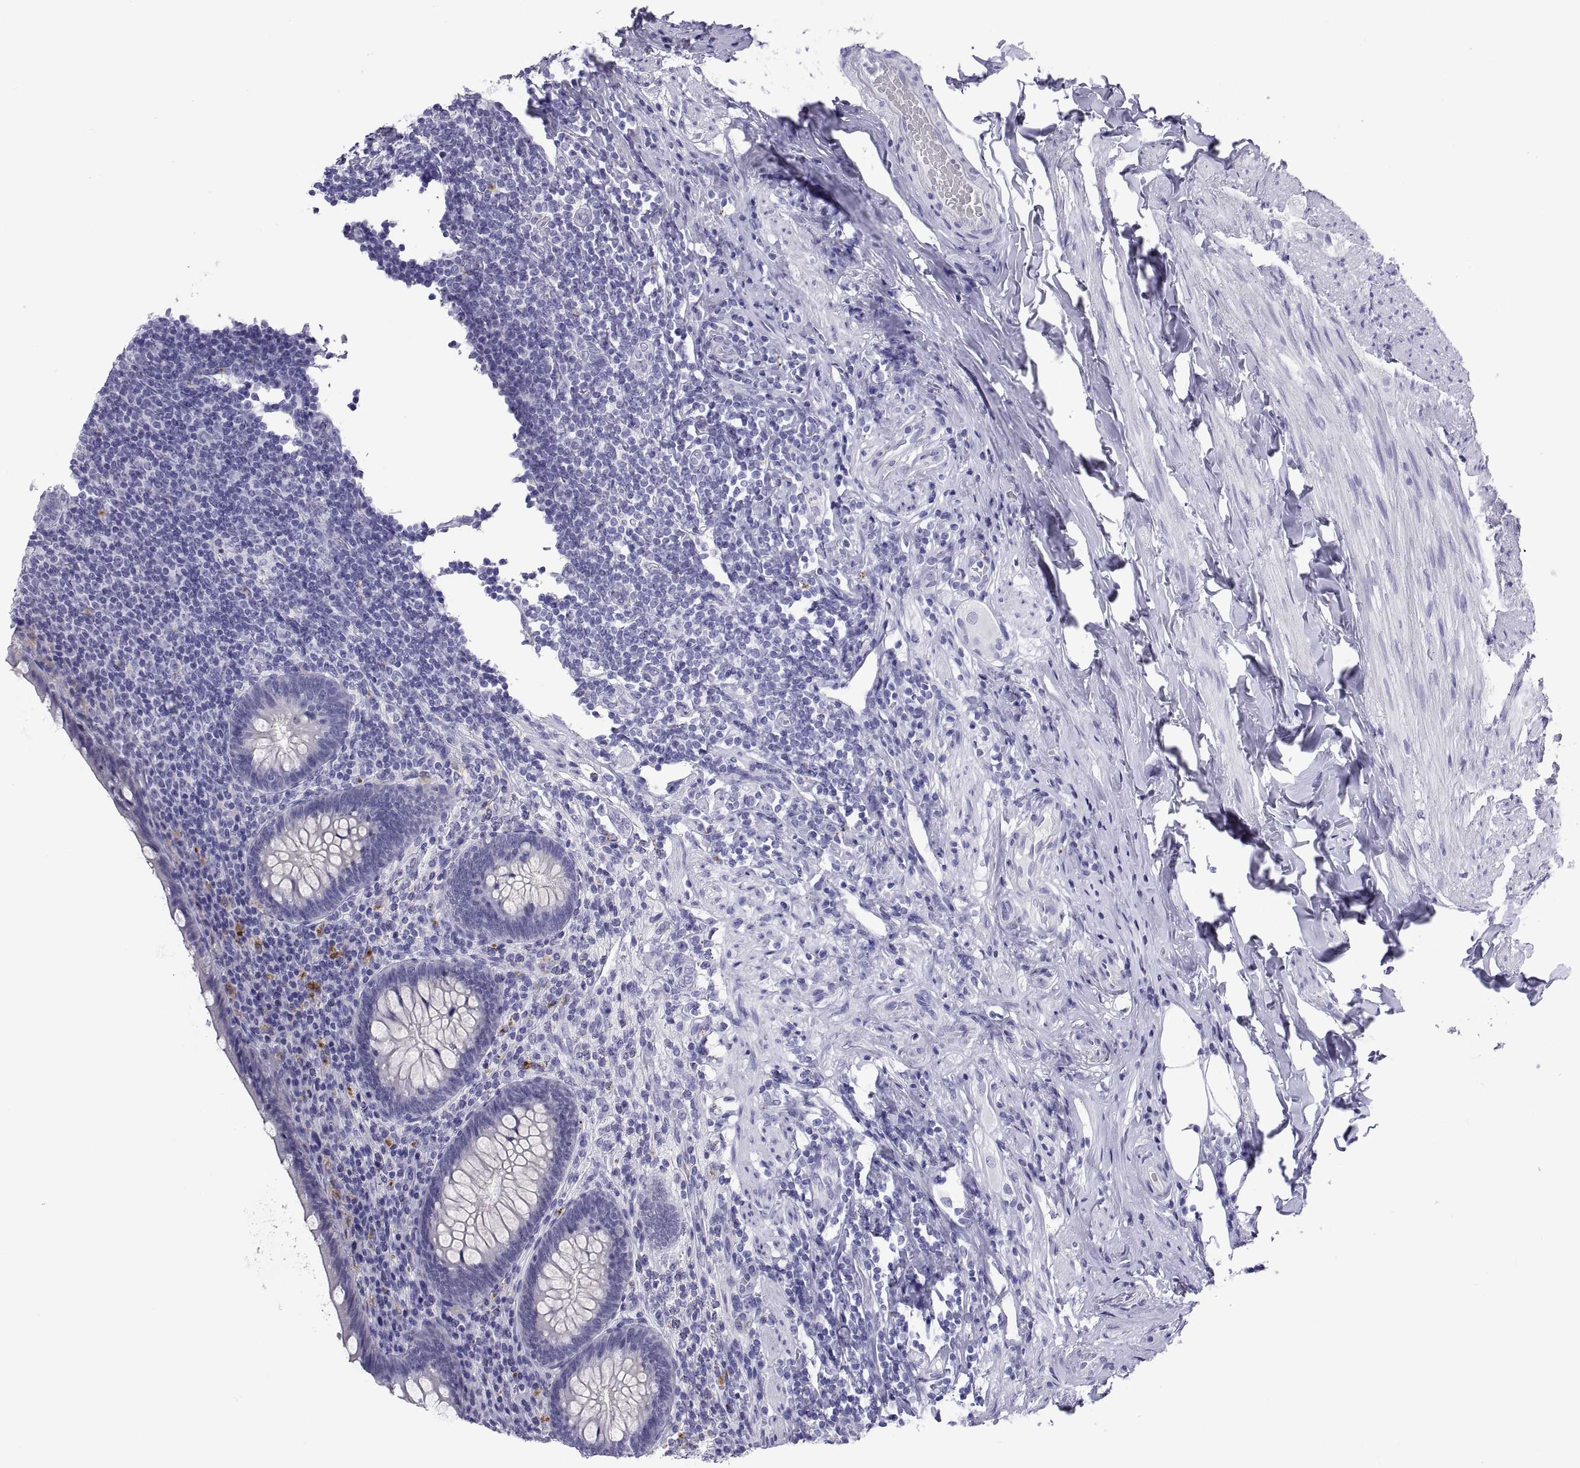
{"staining": {"intensity": "negative", "quantity": "none", "location": "none"}, "tissue": "appendix", "cell_type": "Glandular cells", "image_type": "normal", "snomed": [{"axis": "morphology", "description": "Normal tissue, NOS"}, {"axis": "topography", "description": "Appendix"}], "caption": "This is an immunohistochemistry photomicrograph of normal appendix. There is no staining in glandular cells.", "gene": "QRICH2", "patient": {"sex": "male", "age": 47}}